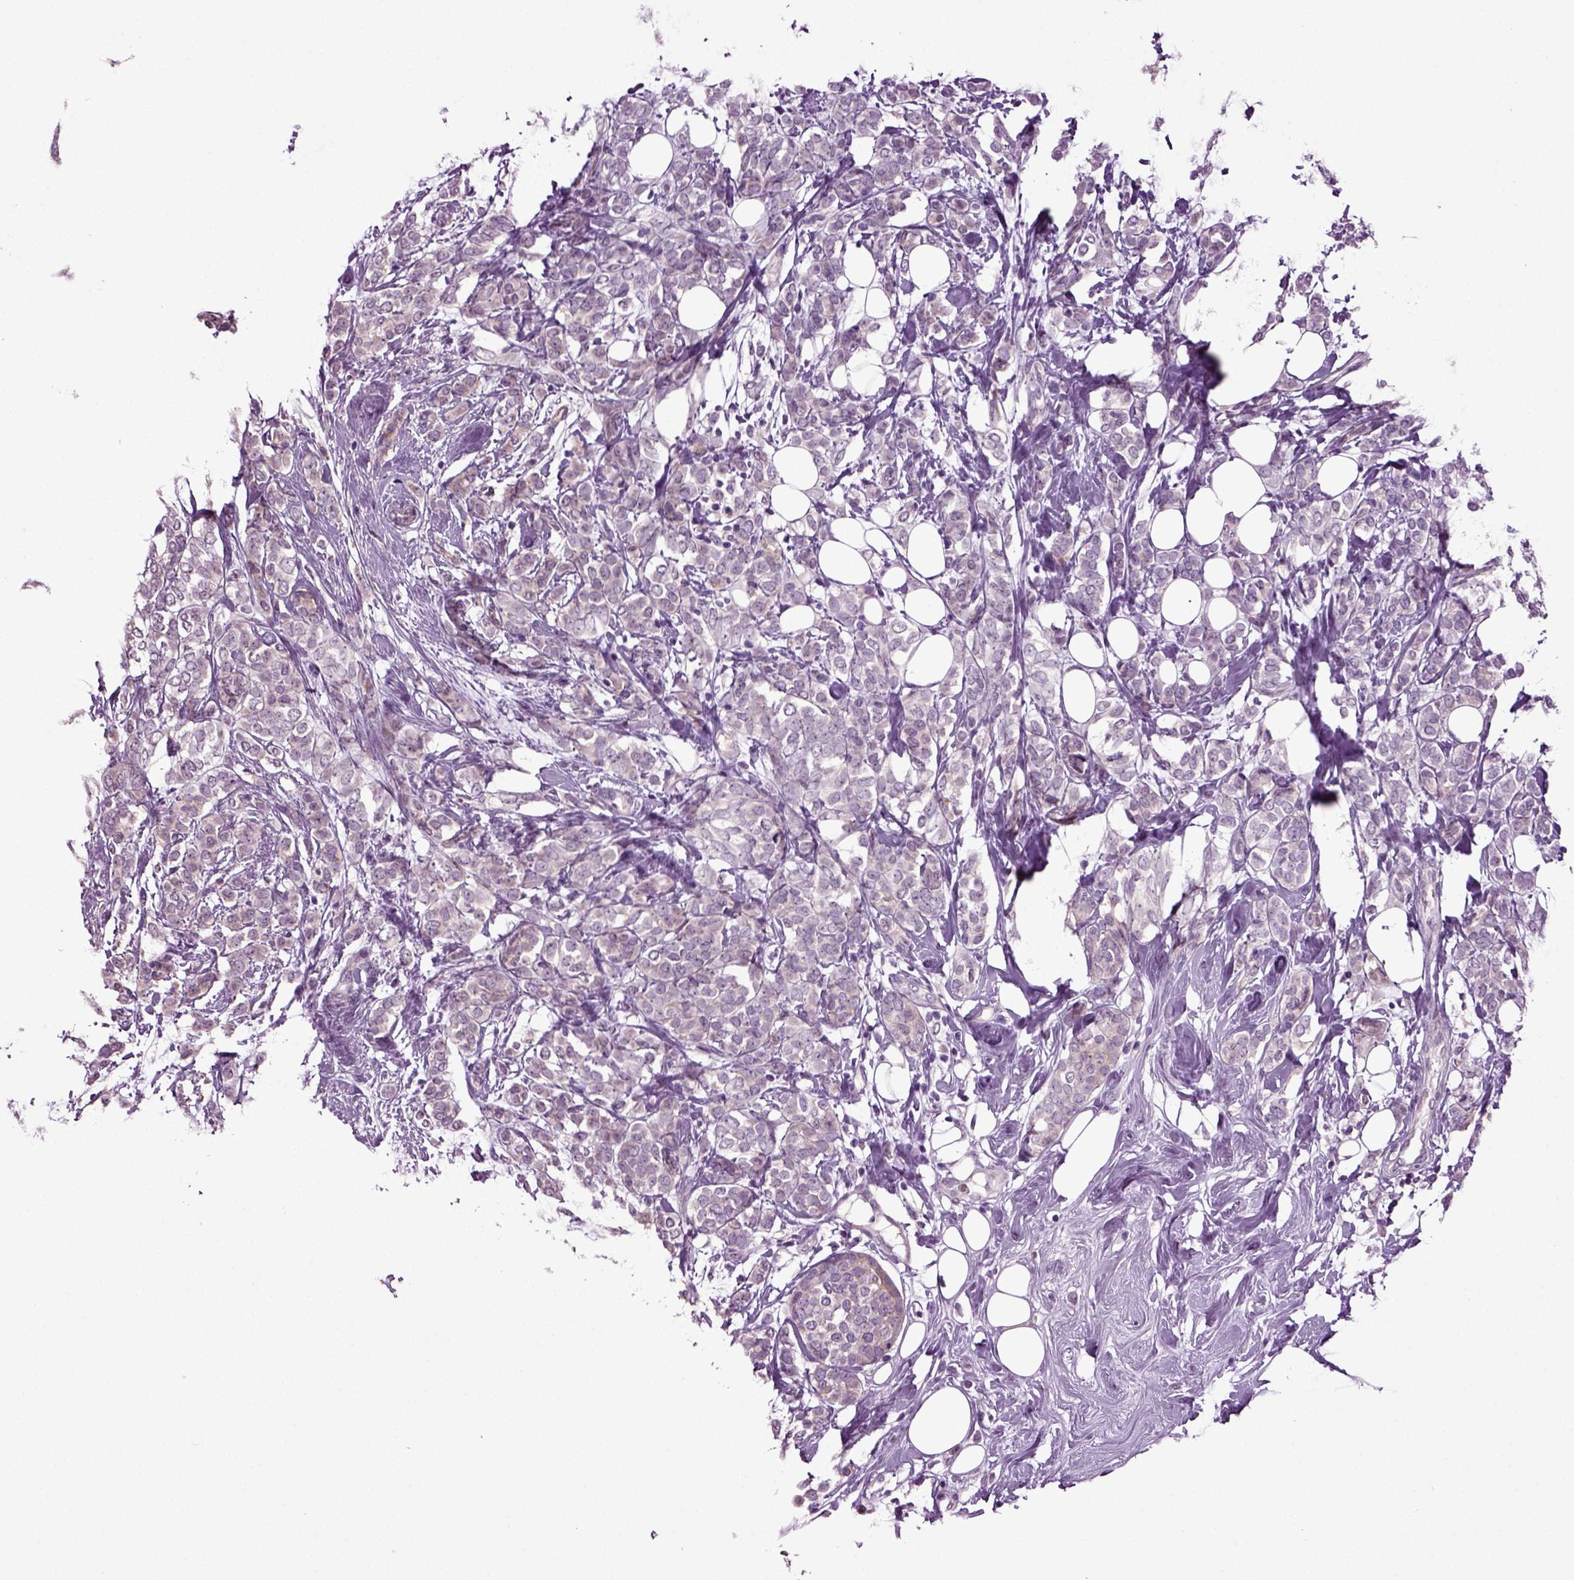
{"staining": {"intensity": "weak", "quantity": "<25%", "location": "cytoplasmic/membranous"}, "tissue": "breast cancer", "cell_type": "Tumor cells", "image_type": "cancer", "snomed": [{"axis": "morphology", "description": "Lobular carcinoma"}, {"axis": "topography", "description": "Breast"}], "caption": "Immunohistochemistry photomicrograph of breast cancer stained for a protein (brown), which demonstrates no staining in tumor cells. The staining is performed using DAB (3,3'-diaminobenzidine) brown chromogen with nuclei counter-stained in using hematoxylin.", "gene": "PLCH2", "patient": {"sex": "female", "age": 49}}